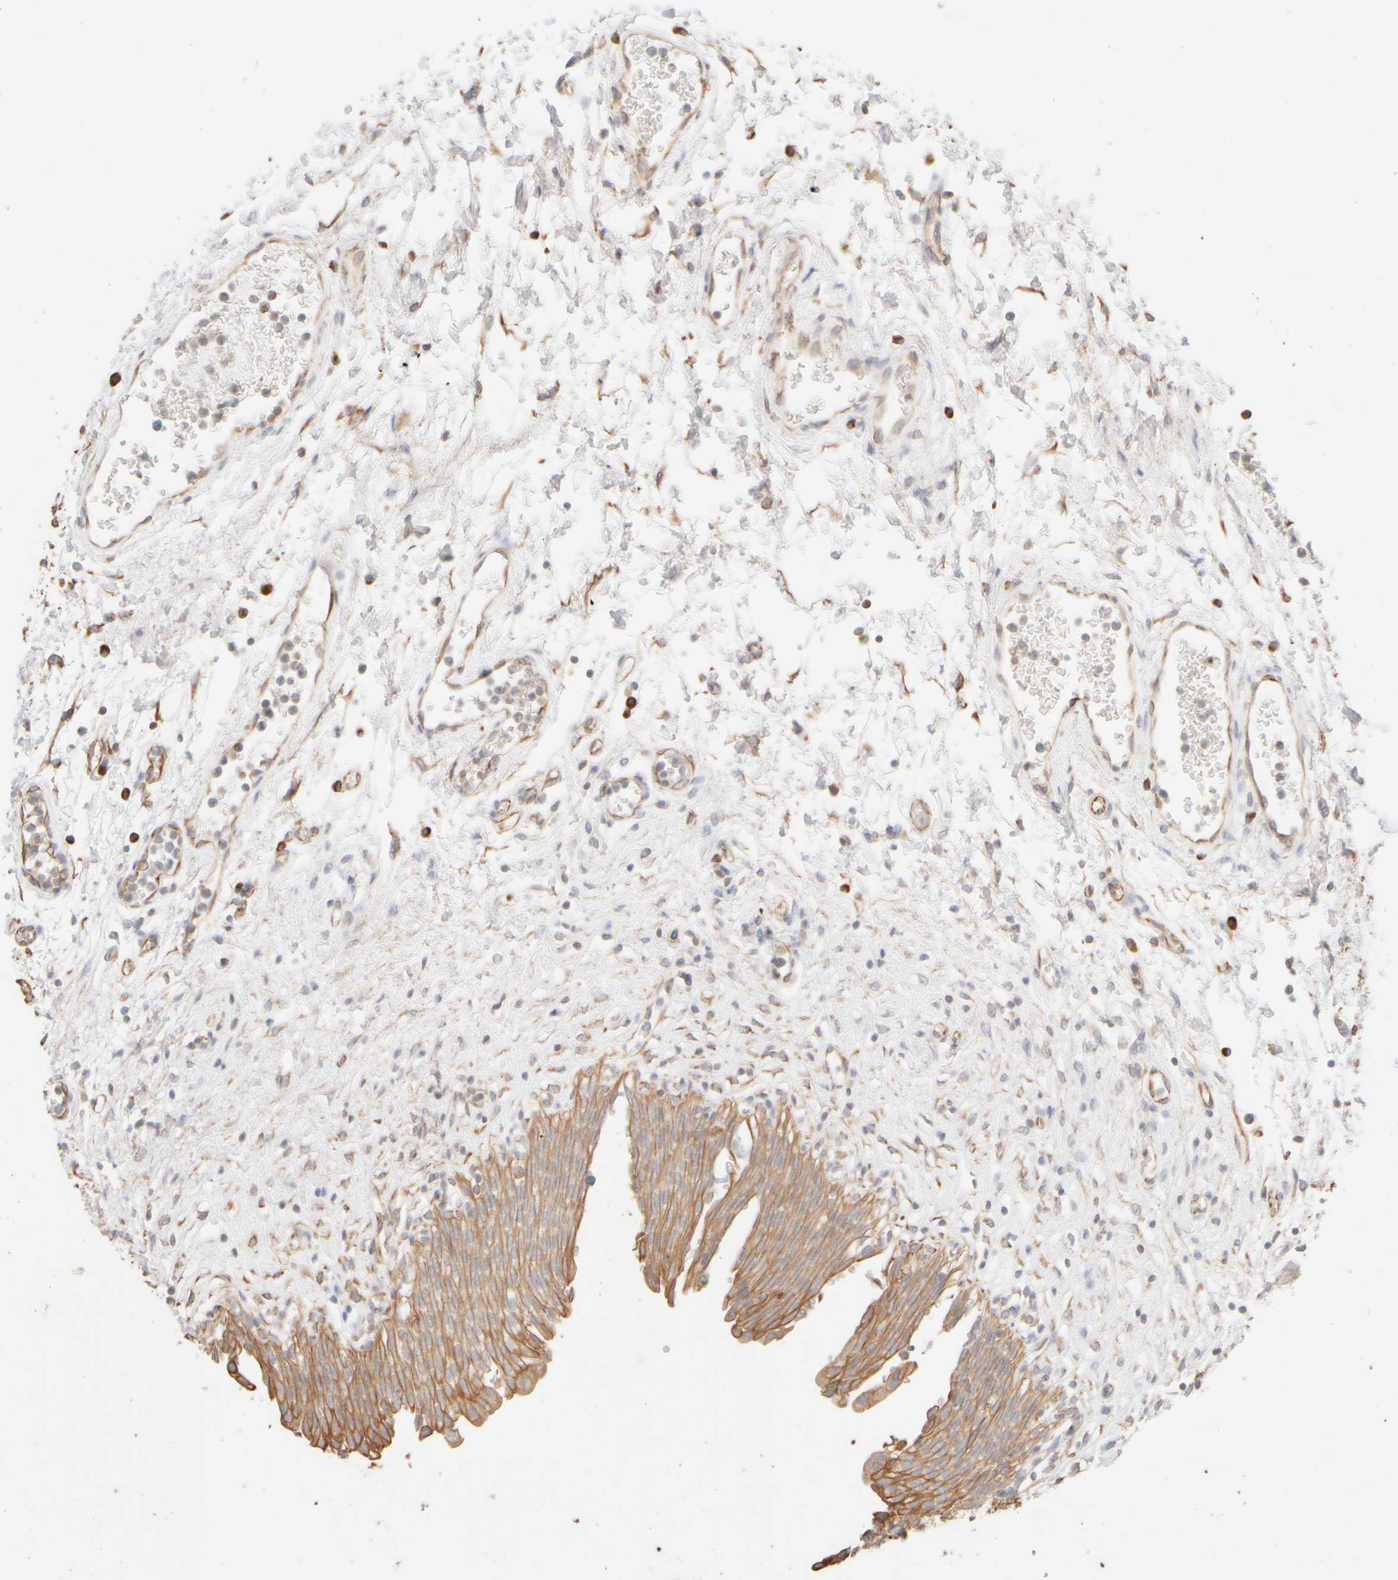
{"staining": {"intensity": "moderate", "quantity": ">75%", "location": "cytoplasmic/membranous"}, "tissue": "urinary bladder", "cell_type": "Urothelial cells", "image_type": "normal", "snomed": [{"axis": "morphology", "description": "Urothelial carcinoma, High grade"}, {"axis": "topography", "description": "Urinary bladder"}], "caption": "This image displays unremarkable urinary bladder stained with immunohistochemistry to label a protein in brown. The cytoplasmic/membranous of urothelial cells show moderate positivity for the protein. Nuclei are counter-stained blue.", "gene": "KRT15", "patient": {"sex": "male", "age": 46}}